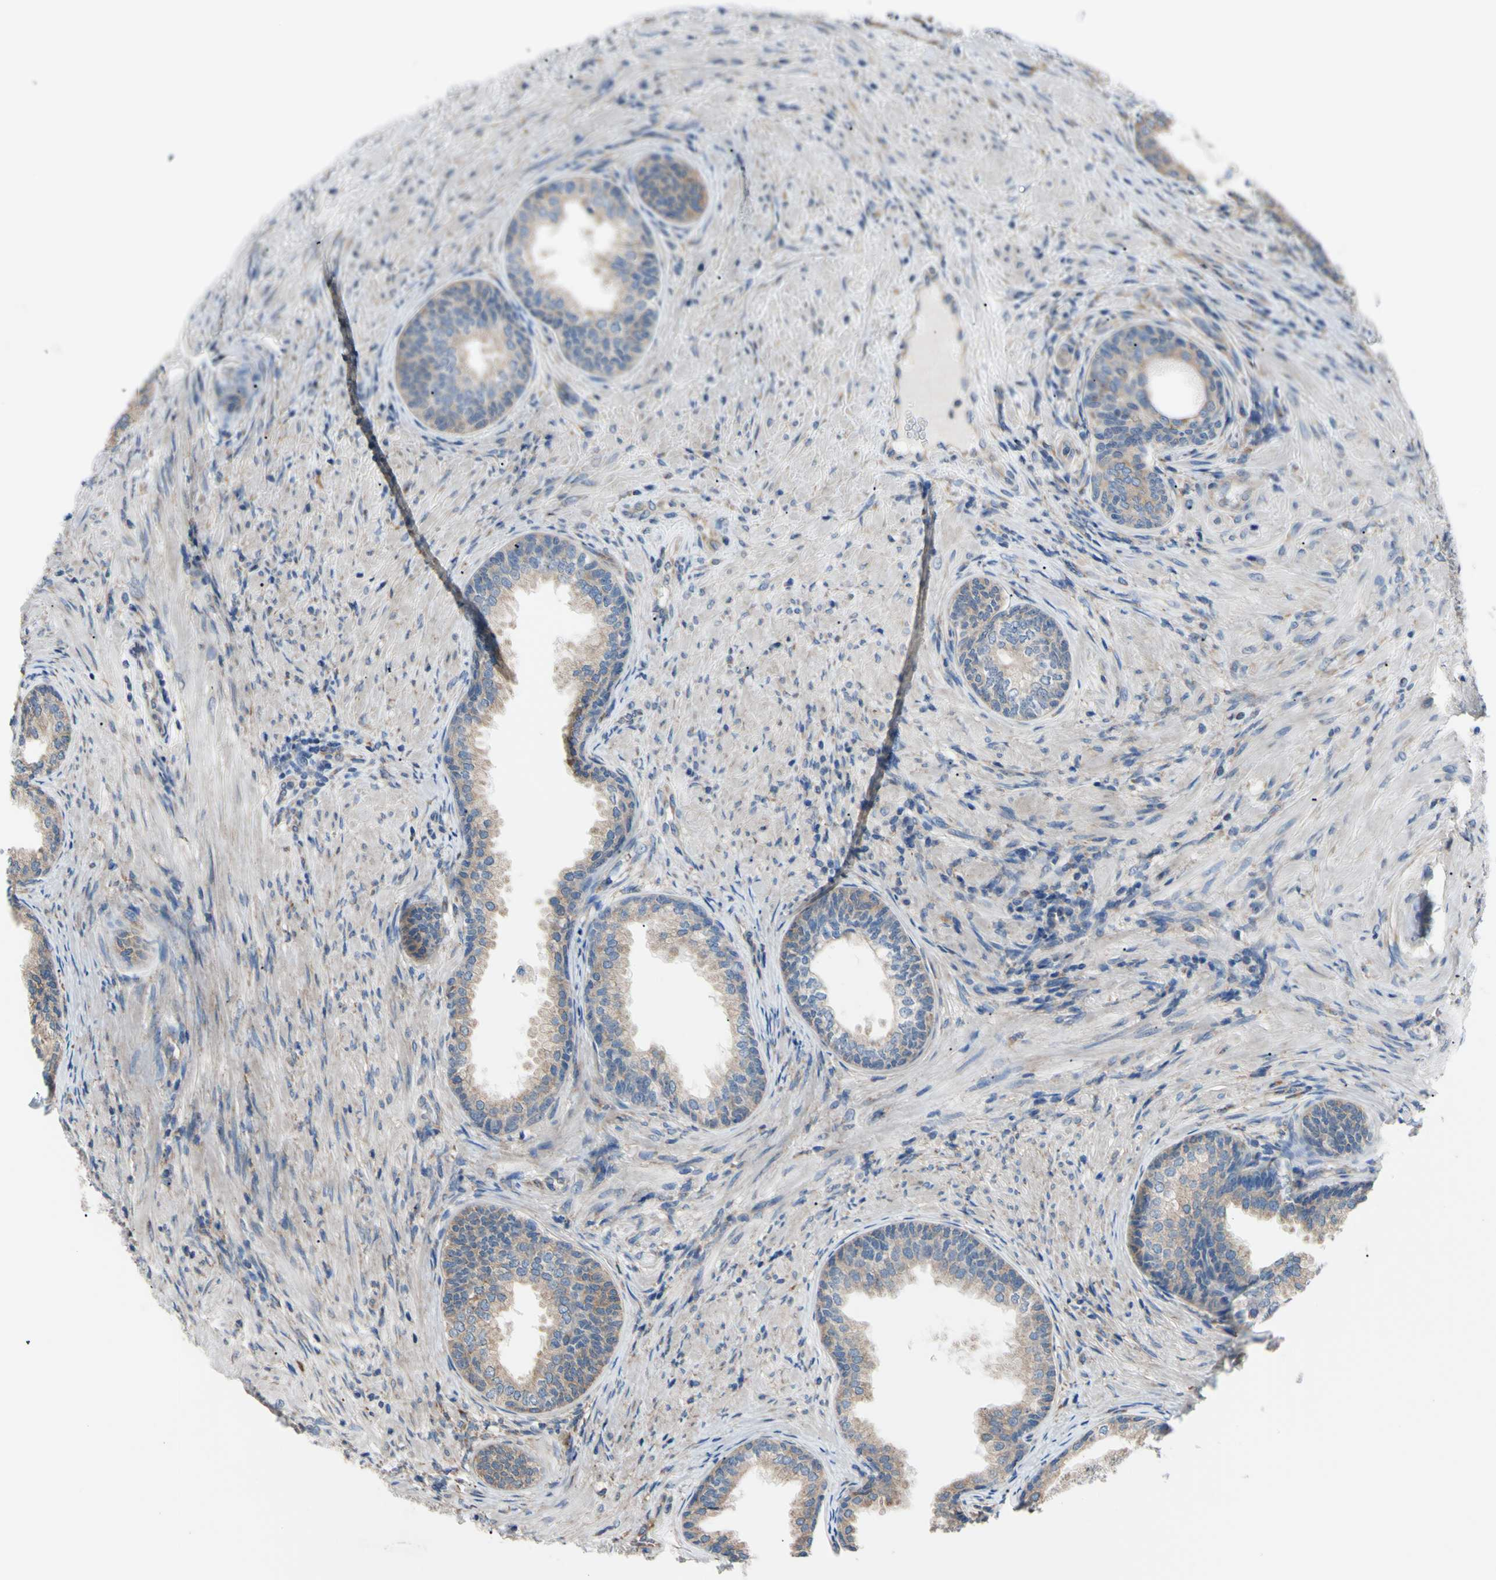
{"staining": {"intensity": "moderate", "quantity": ">75%", "location": "cytoplasmic/membranous"}, "tissue": "prostate", "cell_type": "Glandular cells", "image_type": "normal", "snomed": [{"axis": "morphology", "description": "Normal tissue, NOS"}, {"axis": "topography", "description": "Prostate"}], "caption": "A histopathology image showing moderate cytoplasmic/membranous expression in approximately >75% of glandular cells in normal prostate, as visualized by brown immunohistochemical staining.", "gene": "BMF", "patient": {"sex": "male", "age": 76}}